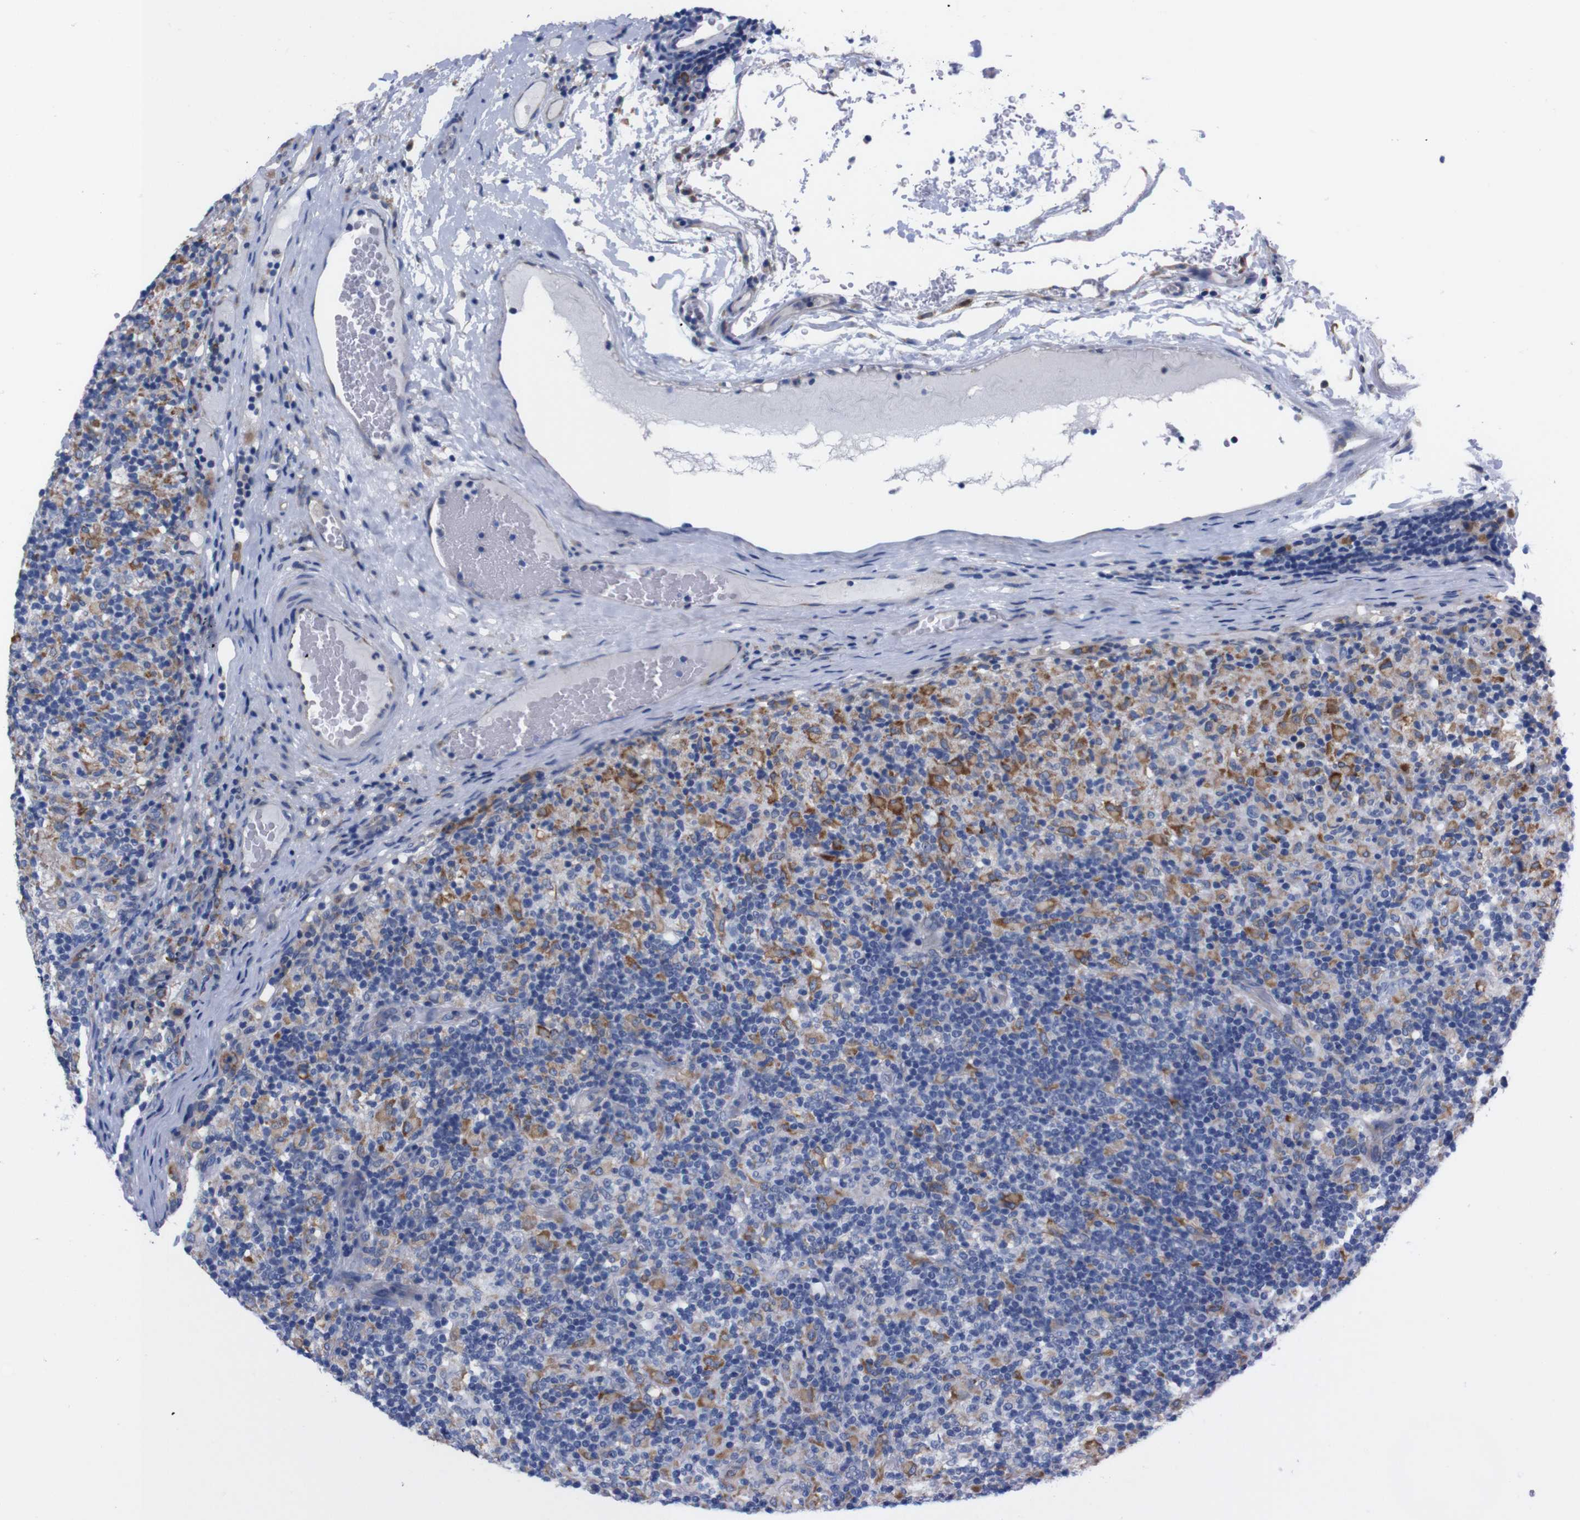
{"staining": {"intensity": "weak", "quantity": "<25%", "location": "cytoplasmic/membranous"}, "tissue": "lymphoma", "cell_type": "Tumor cells", "image_type": "cancer", "snomed": [{"axis": "morphology", "description": "Hodgkin's disease, NOS"}, {"axis": "topography", "description": "Lymph node"}], "caption": "The micrograph displays no significant staining in tumor cells of lymphoma.", "gene": "NEBL", "patient": {"sex": "male", "age": 70}}